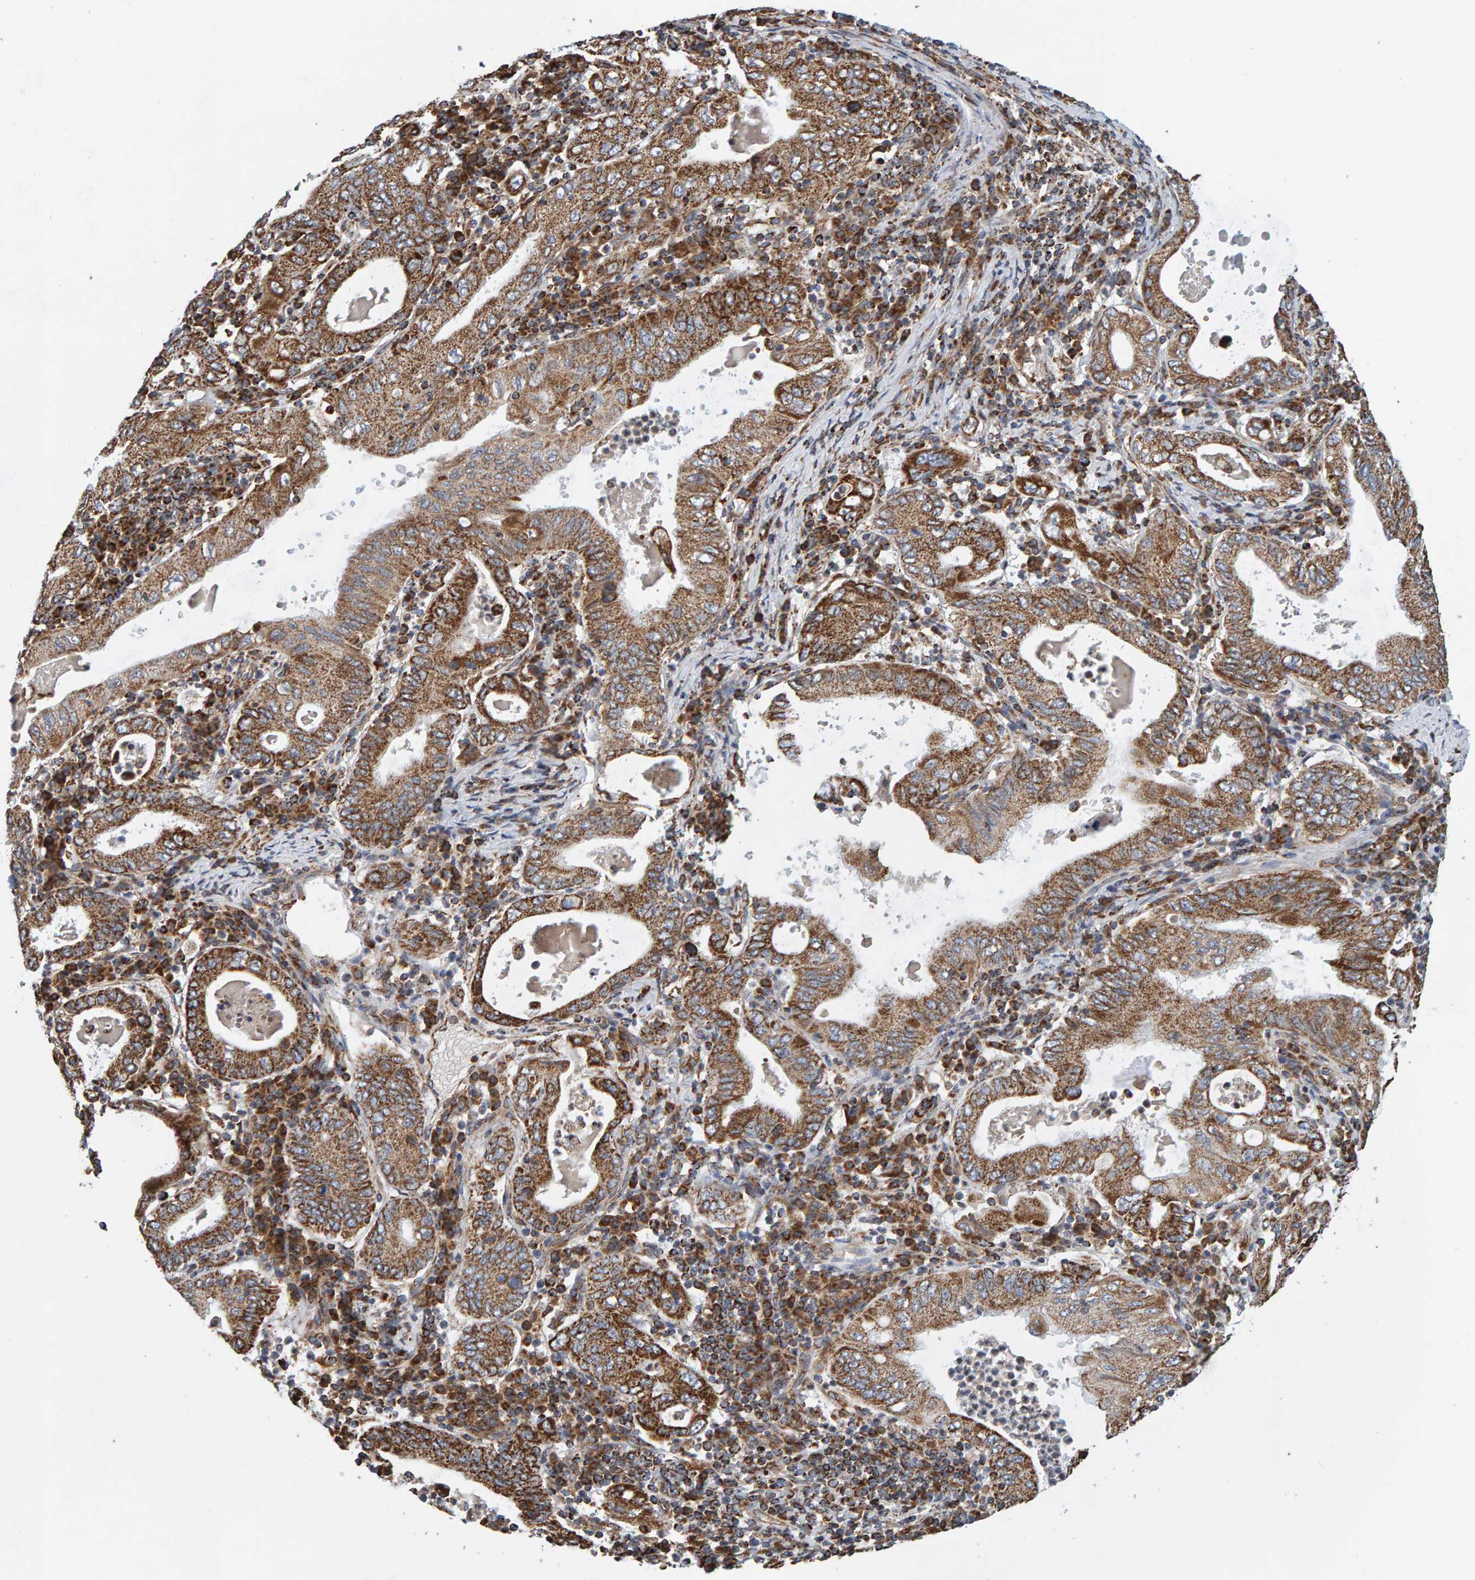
{"staining": {"intensity": "moderate", "quantity": ">75%", "location": "cytoplasmic/membranous"}, "tissue": "stomach cancer", "cell_type": "Tumor cells", "image_type": "cancer", "snomed": [{"axis": "morphology", "description": "Normal tissue, NOS"}, {"axis": "morphology", "description": "Adenocarcinoma, NOS"}, {"axis": "topography", "description": "Esophagus"}, {"axis": "topography", "description": "Stomach, upper"}, {"axis": "topography", "description": "Peripheral nerve tissue"}], "caption": "A brown stain highlights moderate cytoplasmic/membranous positivity of a protein in human stomach cancer (adenocarcinoma) tumor cells.", "gene": "MRPL45", "patient": {"sex": "male", "age": 62}}